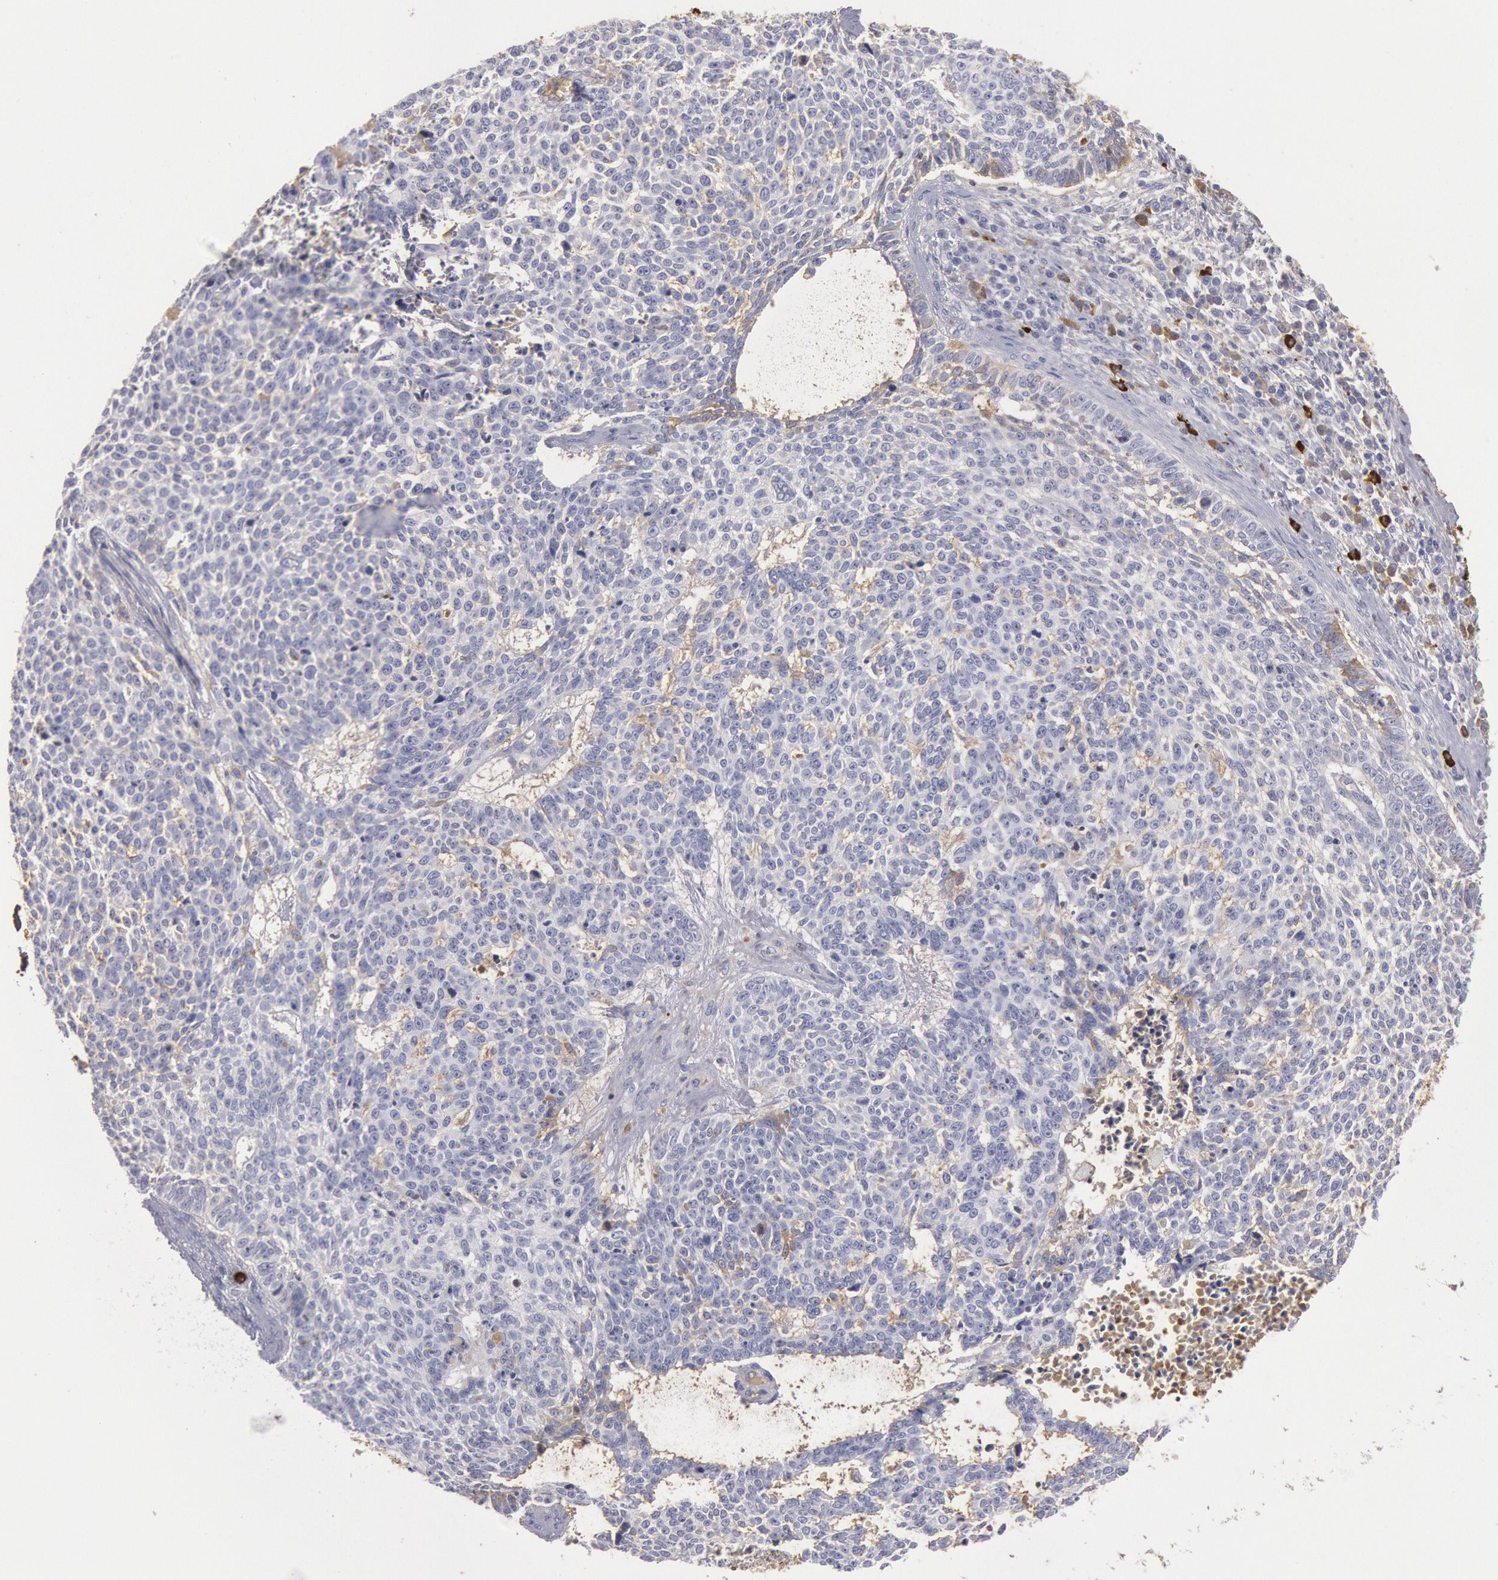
{"staining": {"intensity": "negative", "quantity": "none", "location": "none"}, "tissue": "skin cancer", "cell_type": "Tumor cells", "image_type": "cancer", "snomed": [{"axis": "morphology", "description": "Basal cell carcinoma"}, {"axis": "topography", "description": "Skin"}], "caption": "Immunohistochemical staining of skin cancer (basal cell carcinoma) reveals no significant positivity in tumor cells.", "gene": "IGHA1", "patient": {"sex": "female", "age": 89}}